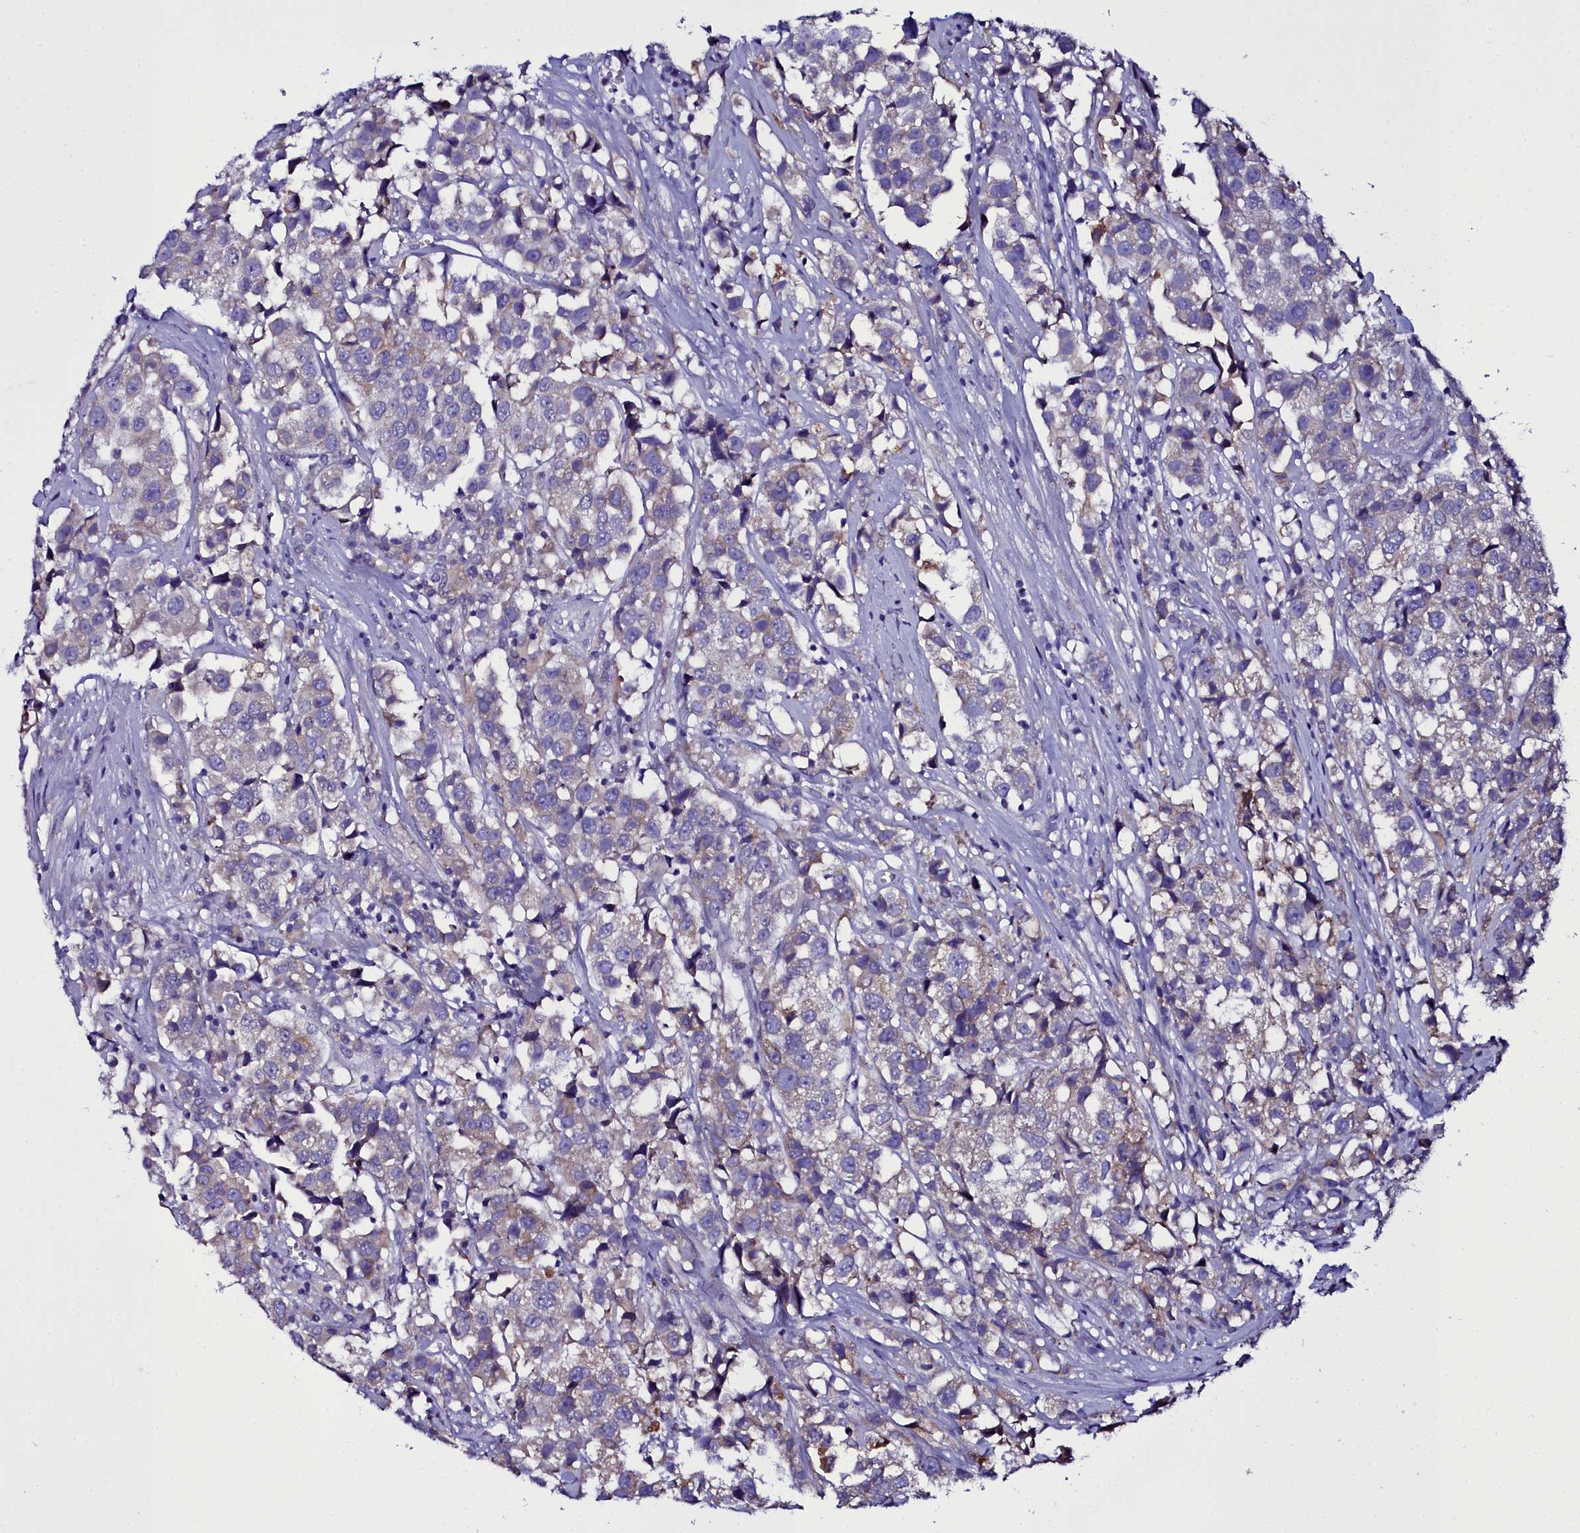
{"staining": {"intensity": "weak", "quantity": "25%-75%", "location": "cytoplasmic/membranous"}, "tissue": "urothelial cancer", "cell_type": "Tumor cells", "image_type": "cancer", "snomed": [{"axis": "morphology", "description": "Urothelial carcinoma, High grade"}, {"axis": "topography", "description": "Urinary bladder"}], "caption": "Immunohistochemistry micrograph of human urothelial cancer stained for a protein (brown), which reveals low levels of weak cytoplasmic/membranous staining in approximately 25%-75% of tumor cells.", "gene": "ELAPOR2", "patient": {"sex": "female", "age": 75}}